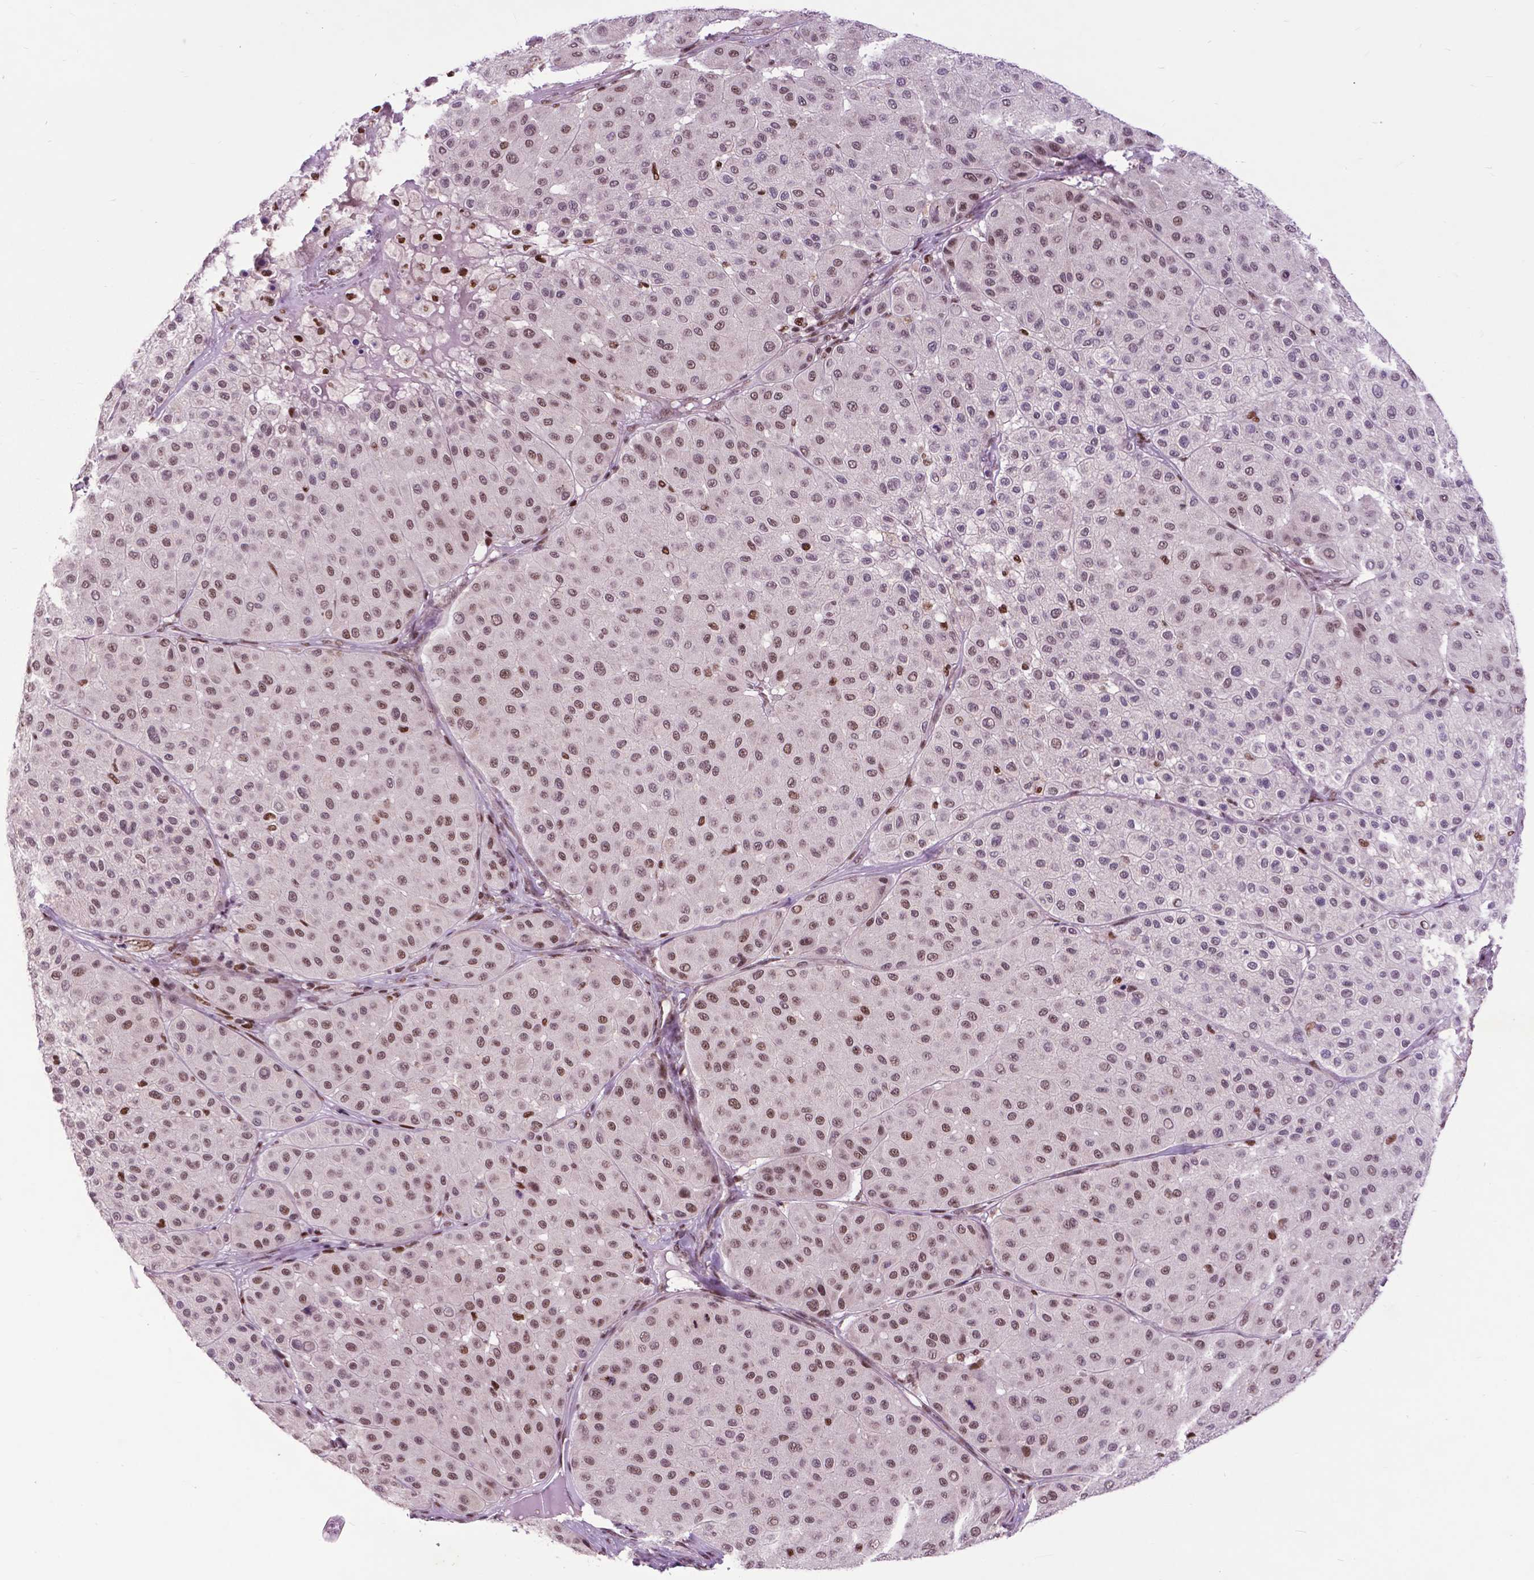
{"staining": {"intensity": "moderate", "quantity": "<25%", "location": "nuclear"}, "tissue": "melanoma", "cell_type": "Tumor cells", "image_type": "cancer", "snomed": [{"axis": "morphology", "description": "Malignant melanoma, Metastatic site"}, {"axis": "topography", "description": "Smooth muscle"}], "caption": "Human malignant melanoma (metastatic site) stained for a protein (brown) displays moderate nuclear positive positivity in approximately <25% of tumor cells.", "gene": "EAF1", "patient": {"sex": "male", "age": 41}}